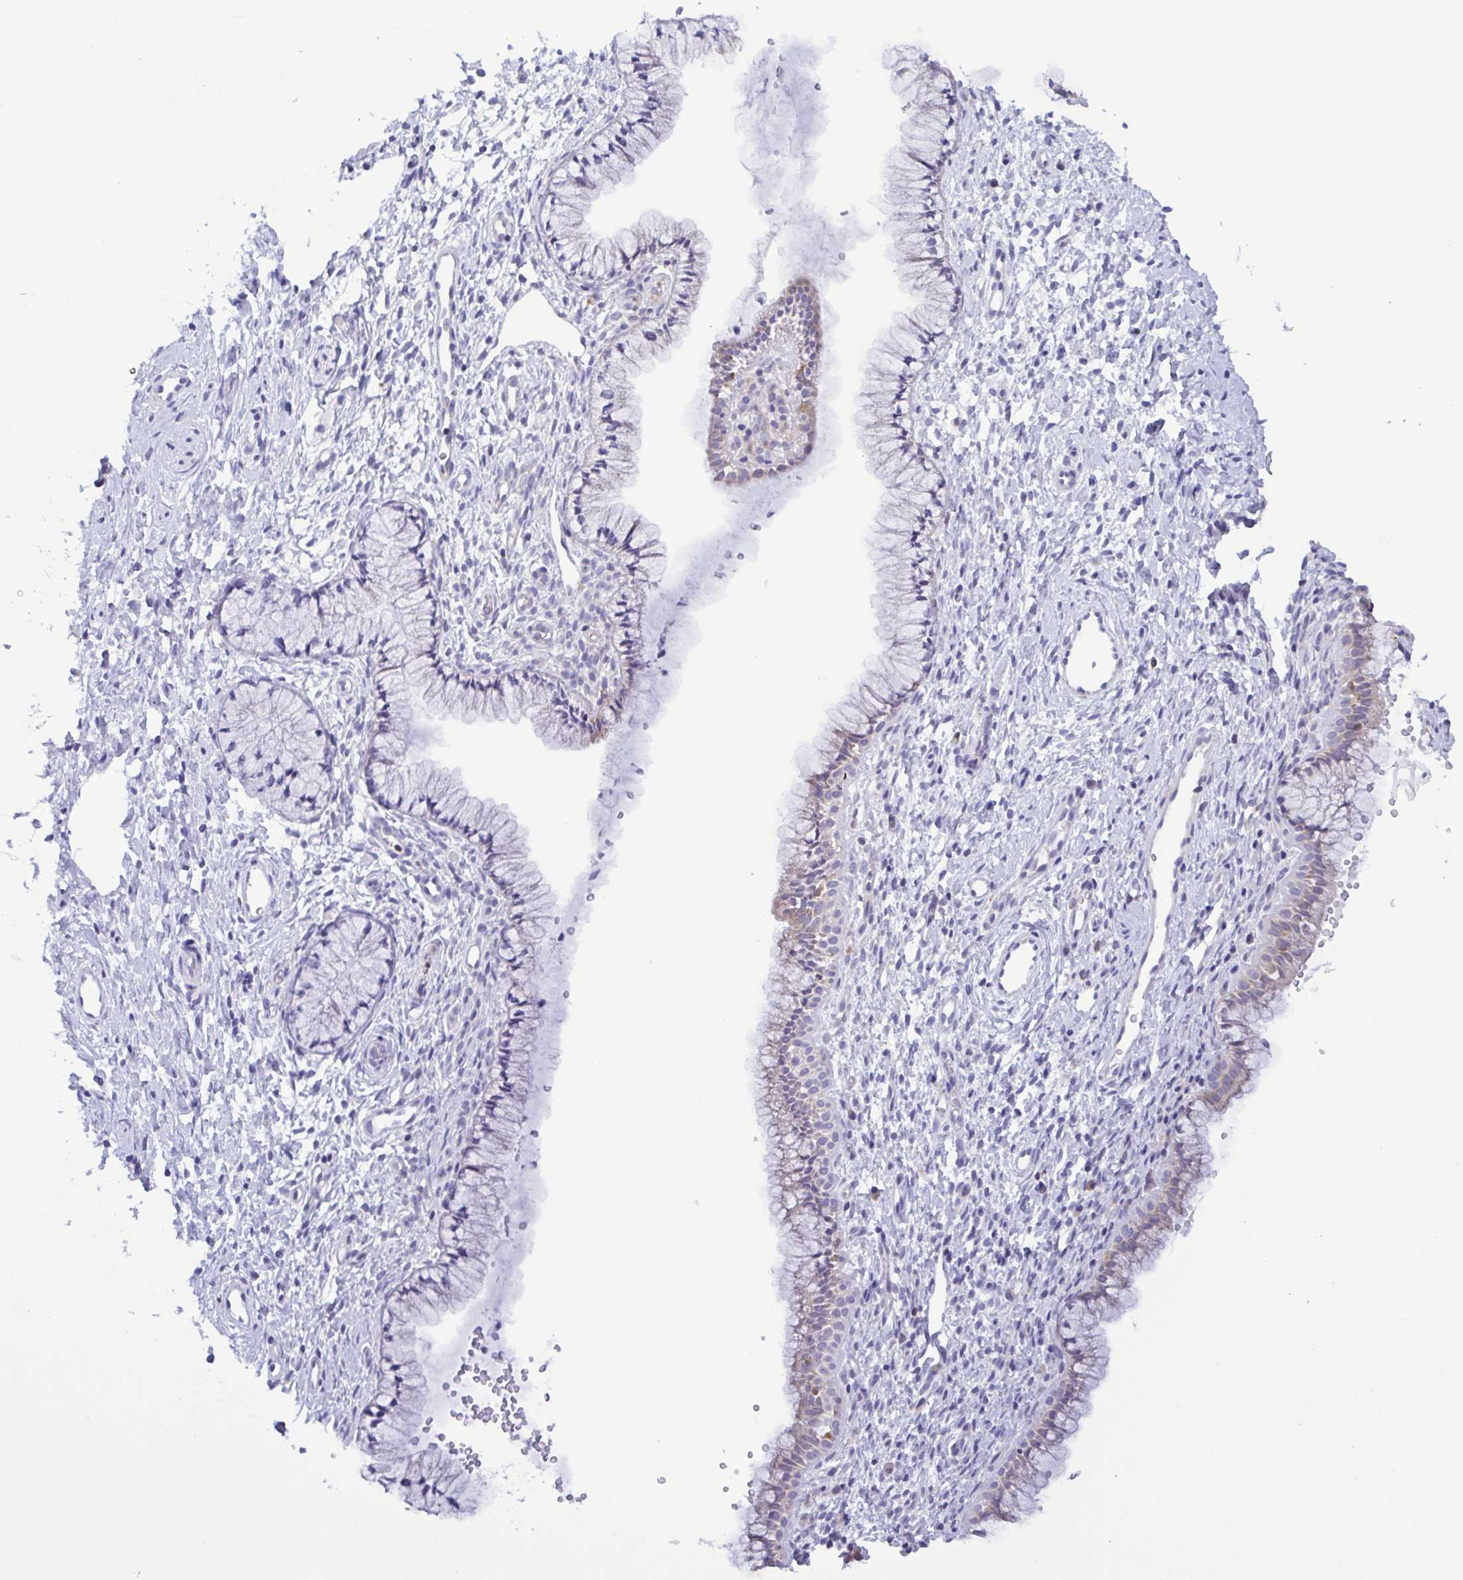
{"staining": {"intensity": "weak", "quantity": "<25%", "location": "cytoplasmic/membranous"}, "tissue": "cervix", "cell_type": "Glandular cells", "image_type": "normal", "snomed": [{"axis": "morphology", "description": "Normal tissue, NOS"}, {"axis": "topography", "description": "Cervix"}], "caption": "IHC of normal human cervix displays no positivity in glandular cells. (Stains: DAB (3,3'-diaminobenzidine) immunohistochemistry with hematoxylin counter stain, Microscopy: brightfield microscopy at high magnification).", "gene": "TNNI3", "patient": {"sex": "female", "age": 36}}